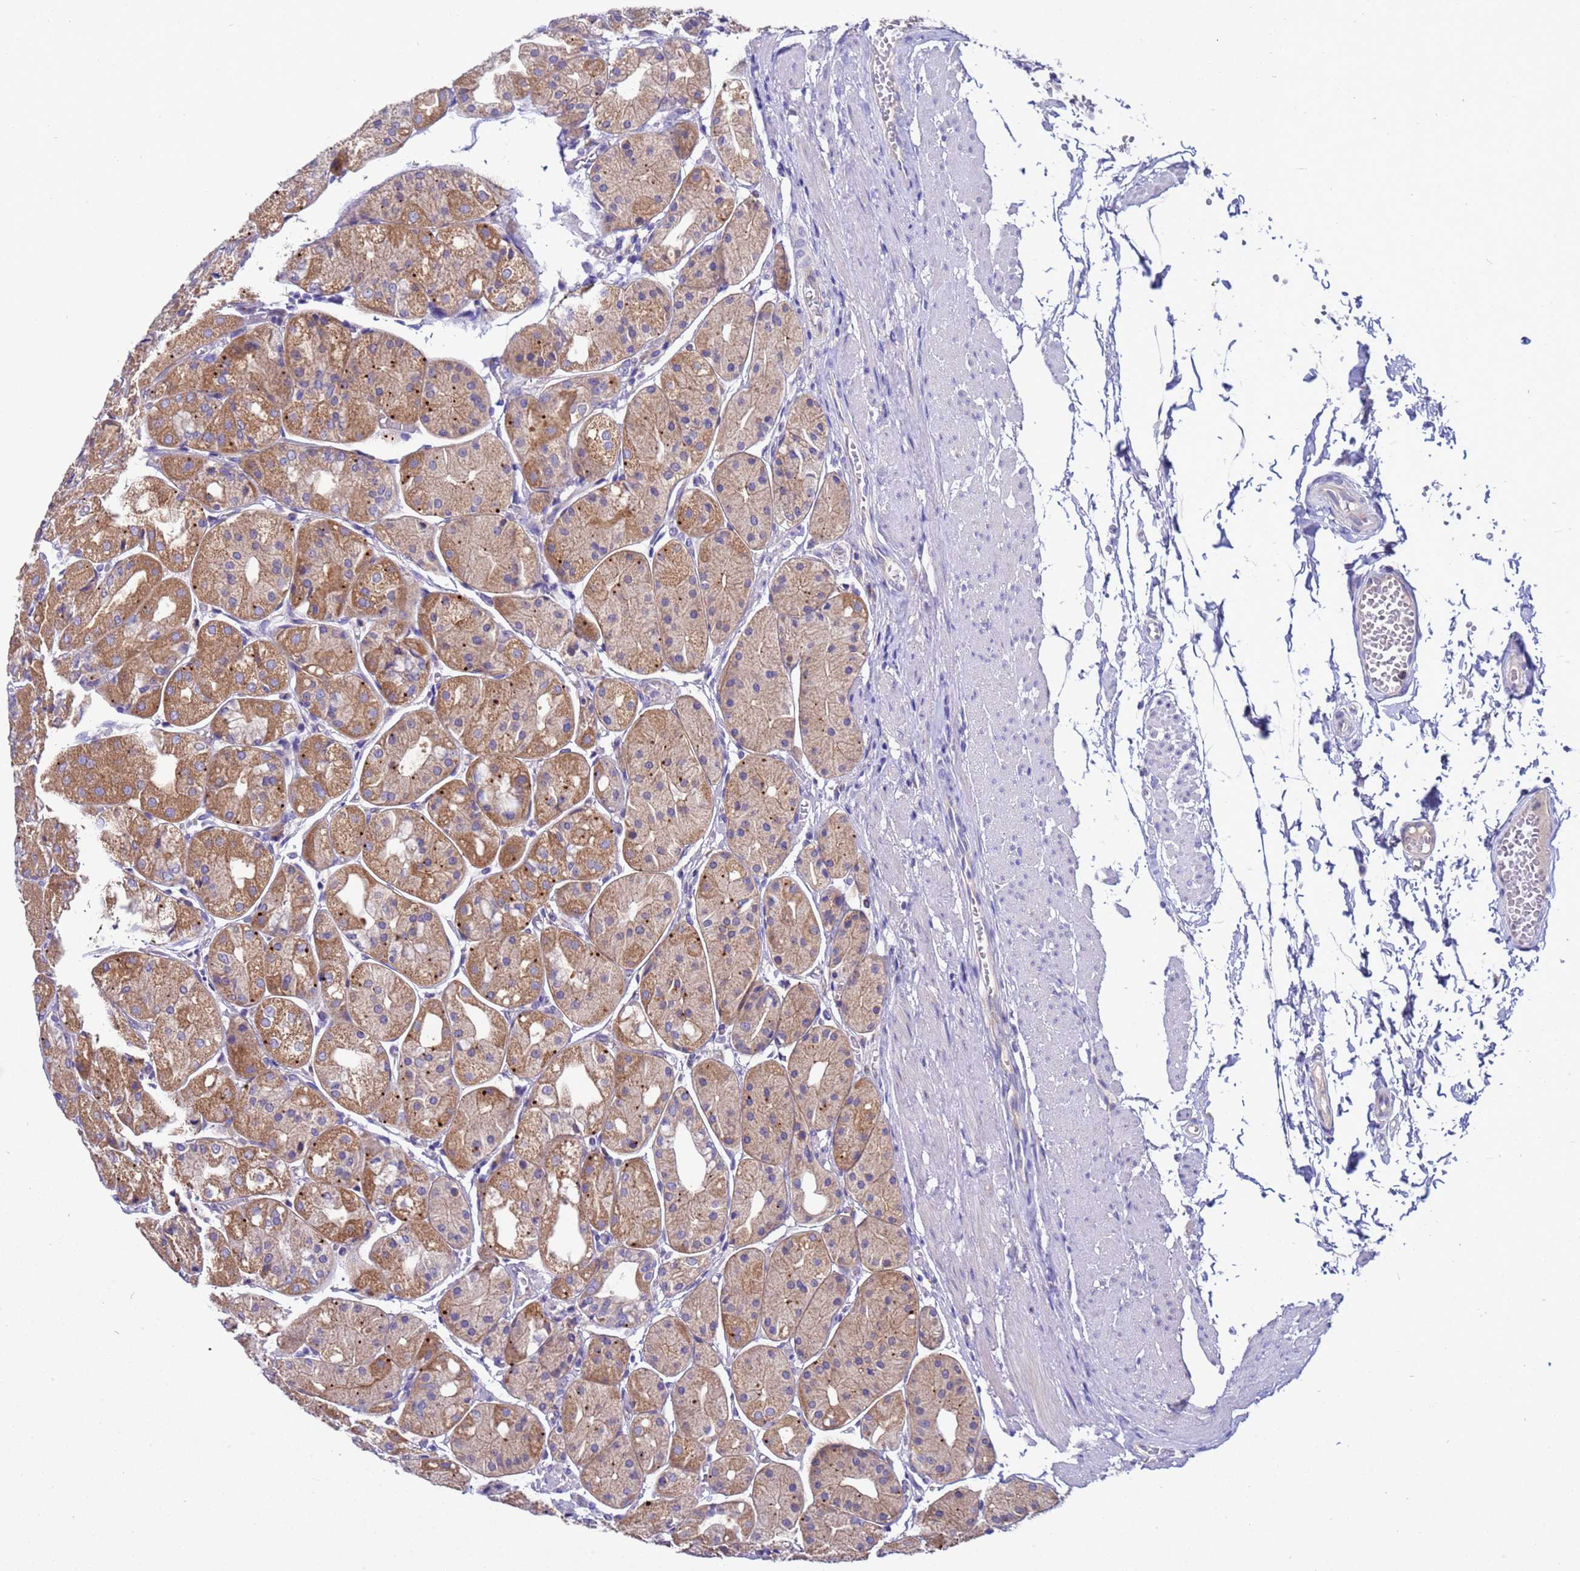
{"staining": {"intensity": "moderate", "quantity": ">75%", "location": "cytoplasmic/membranous"}, "tissue": "stomach", "cell_type": "Glandular cells", "image_type": "normal", "snomed": [{"axis": "morphology", "description": "Normal tissue, NOS"}, {"axis": "topography", "description": "Stomach, upper"}], "caption": "High-magnification brightfield microscopy of benign stomach stained with DAB (3,3'-diaminobenzidine) (brown) and counterstained with hematoxylin (blue). glandular cells exhibit moderate cytoplasmic/membranous positivity is seen in approximately>75% of cells. The staining was performed using DAB to visualize the protein expression in brown, while the nuclei were stained in blue with hematoxylin (Magnification: 20x).", "gene": "RC3H2", "patient": {"sex": "male", "age": 72}}